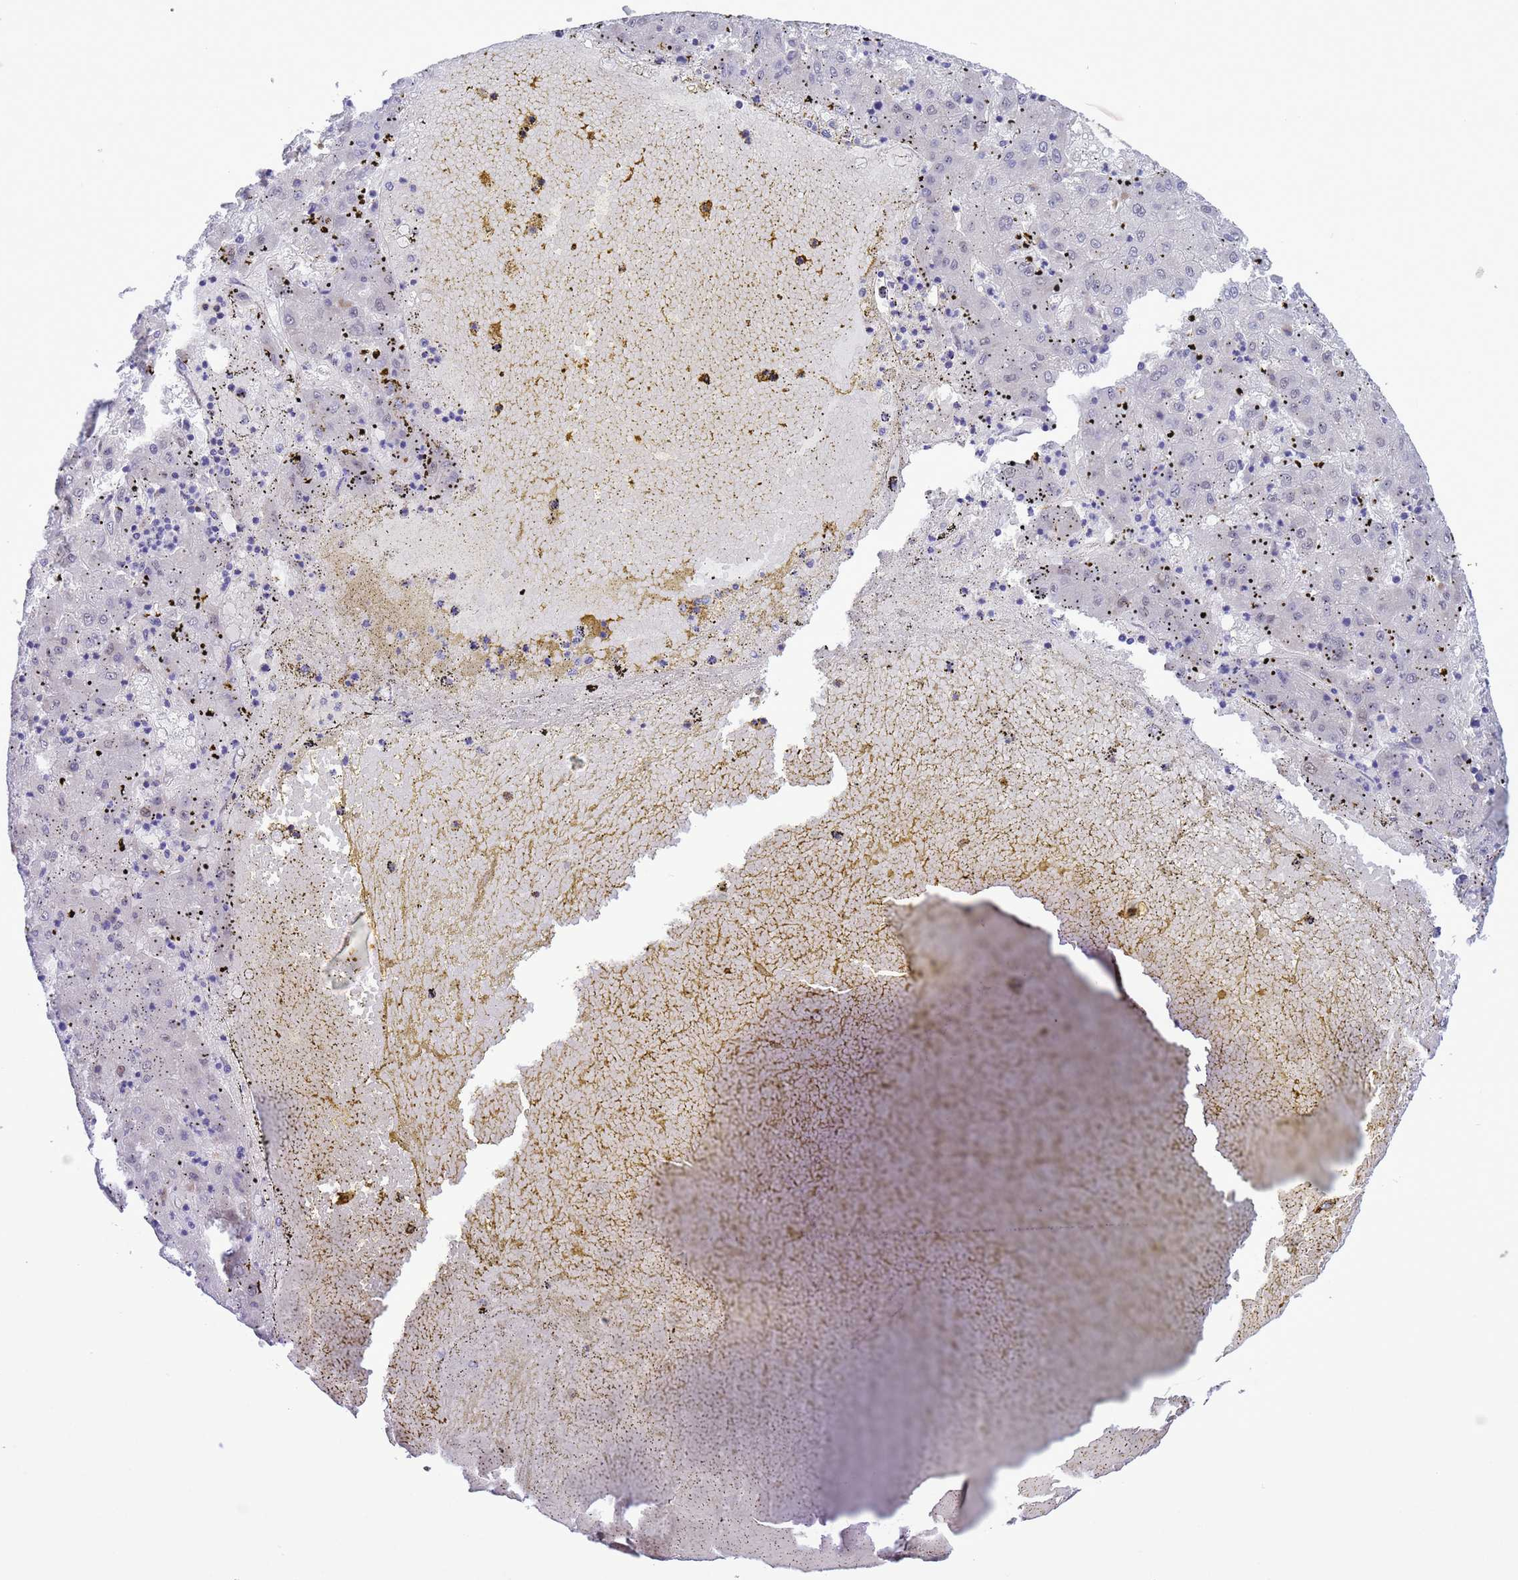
{"staining": {"intensity": "weak", "quantity": "<25%", "location": "nuclear"}, "tissue": "liver cancer", "cell_type": "Tumor cells", "image_type": "cancer", "snomed": [{"axis": "morphology", "description": "Carcinoma, Hepatocellular, NOS"}, {"axis": "topography", "description": "Liver"}], "caption": "Tumor cells show no significant positivity in liver cancer.", "gene": "ZNF461", "patient": {"sex": "male", "age": 72}}